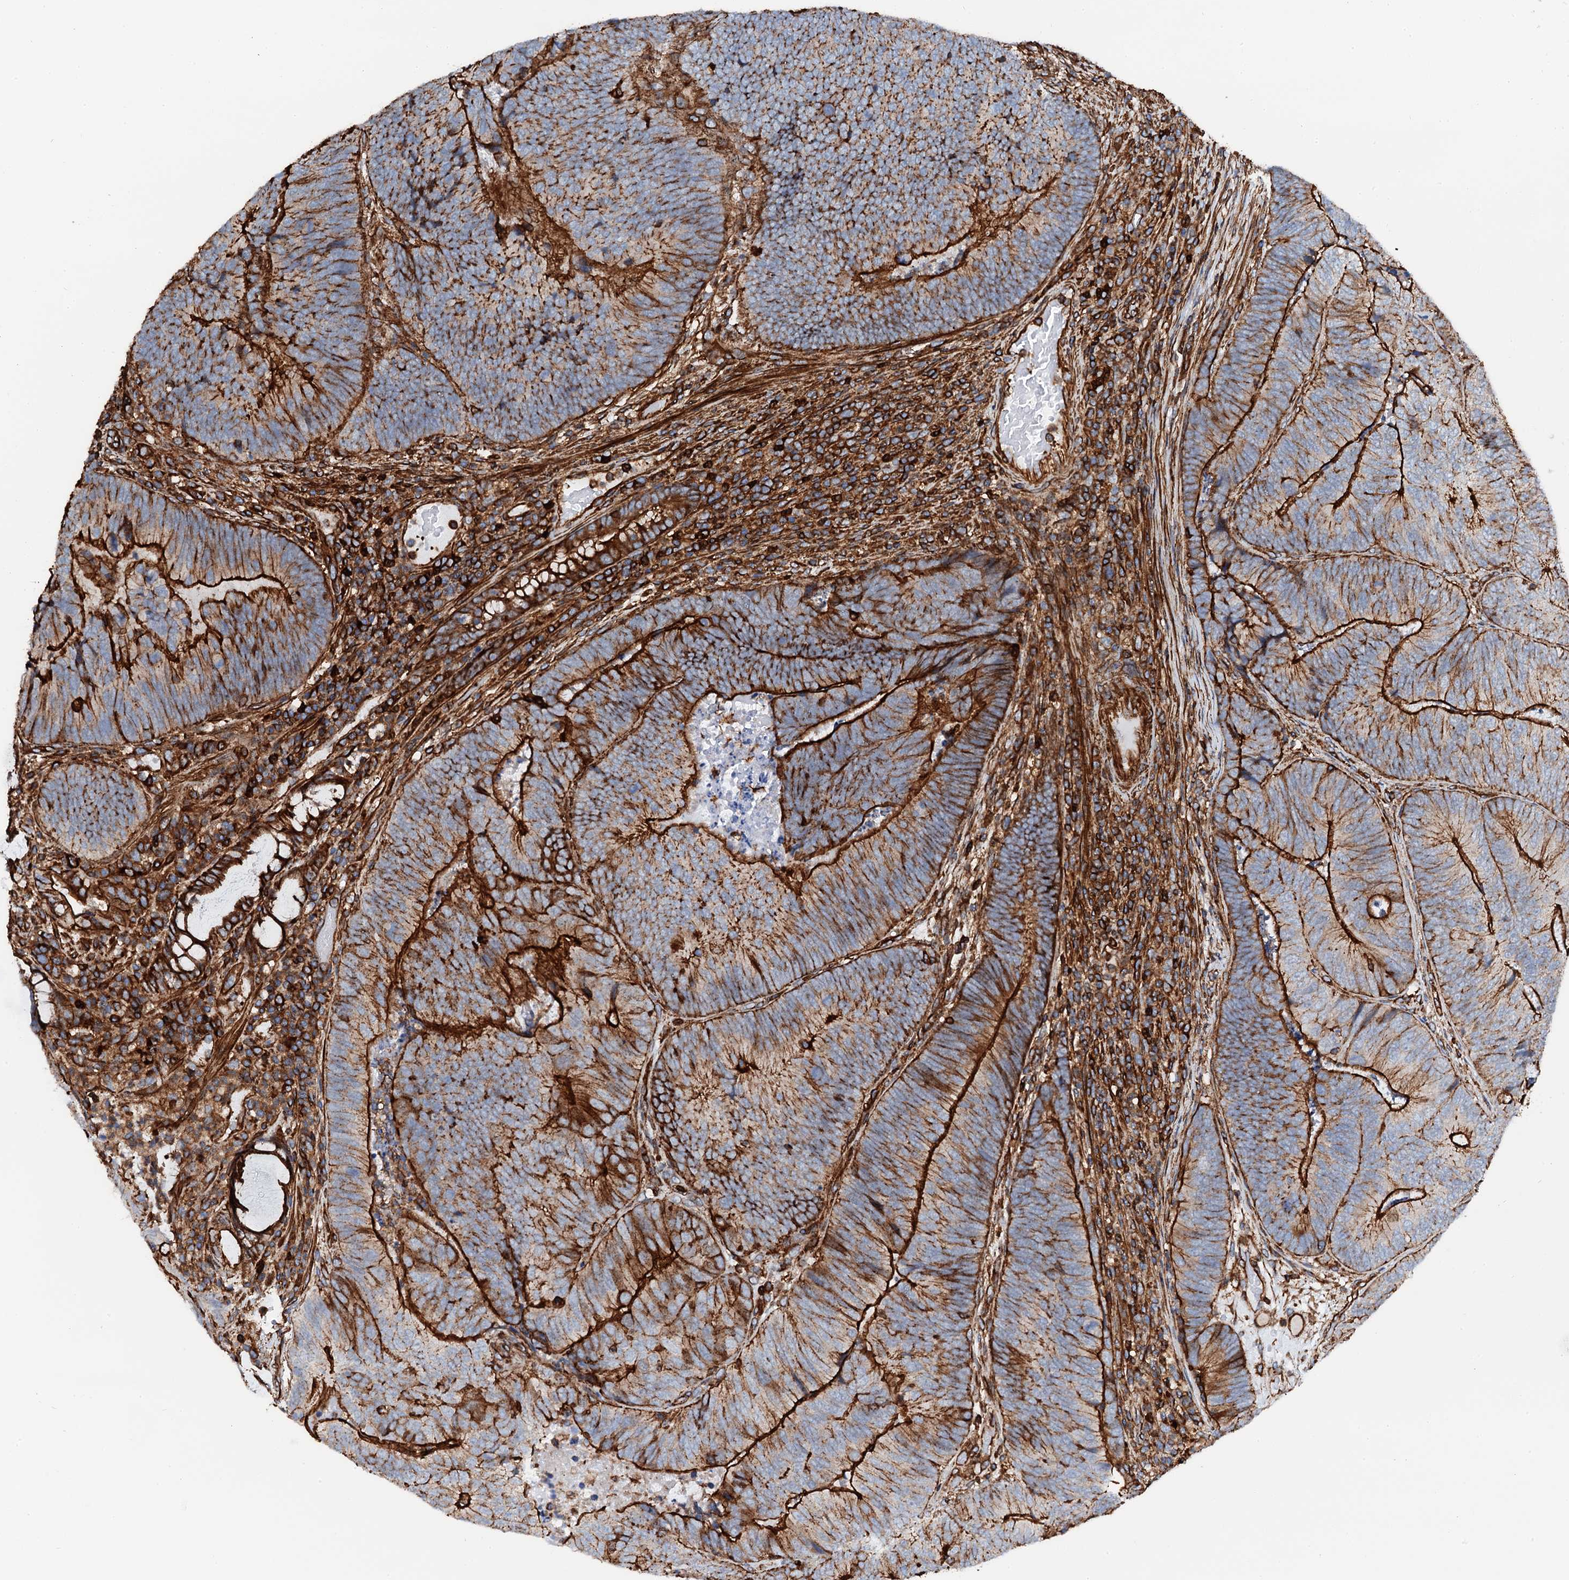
{"staining": {"intensity": "strong", "quantity": "25%-75%", "location": "cytoplasmic/membranous"}, "tissue": "colorectal cancer", "cell_type": "Tumor cells", "image_type": "cancer", "snomed": [{"axis": "morphology", "description": "Adenocarcinoma, NOS"}, {"axis": "topography", "description": "Colon"}], "caption": "IHC (DAB (3,3'-diaminobenzidine)) staining of human colorectal cancer (adenocarcinoma) reveals strong cytoplasmic/membranous protein expression in approximately 25%-75% of tumor cells.", "gene": "INTS10", "patient": {"sex": "female", "age": 67}}